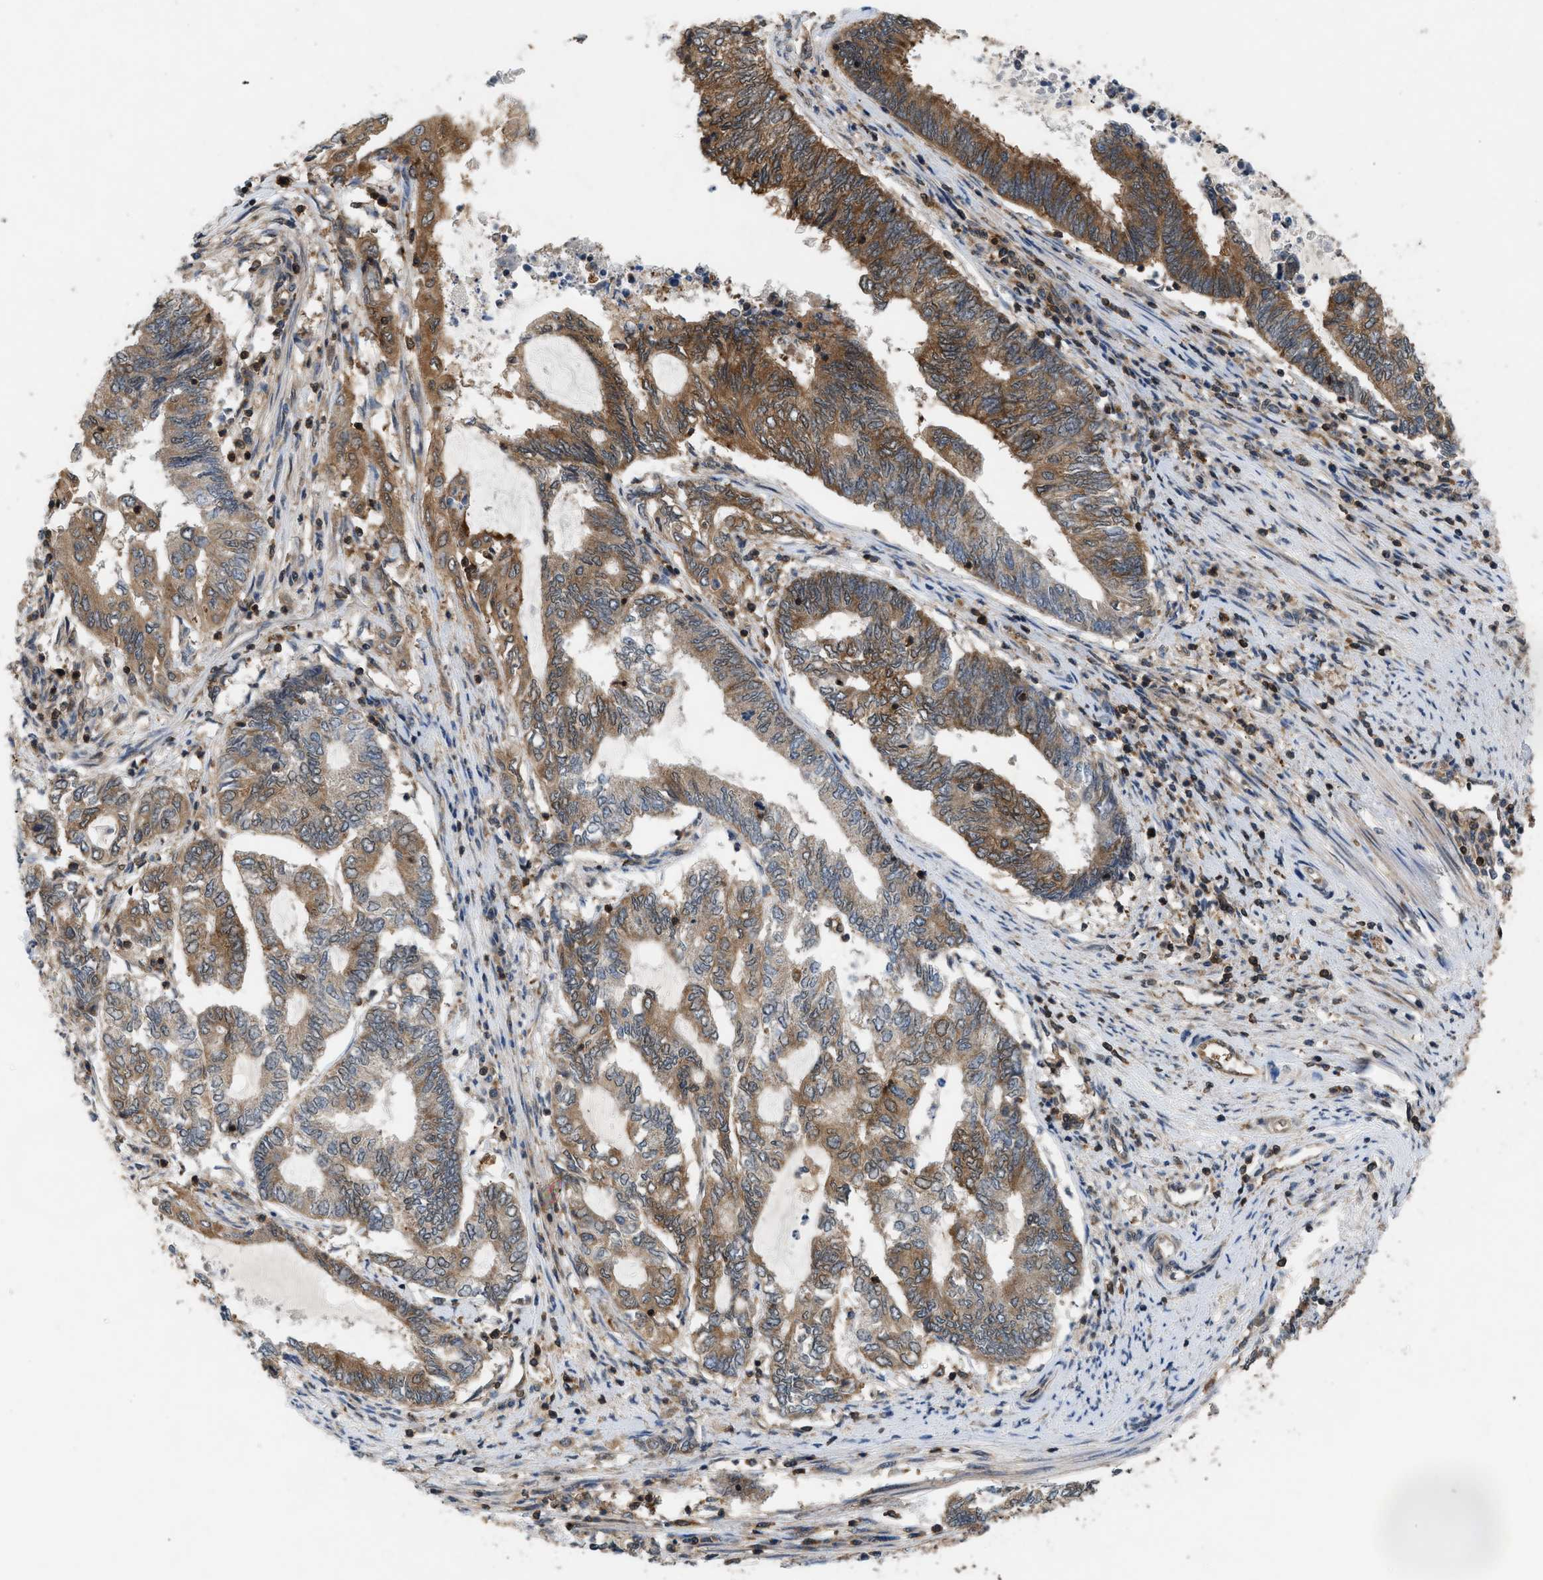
{"staining": {"intensity": "moderate", "quantity": "25%-75%", "location": "cytoplasmic/membranous"}, "tissue": "endometrial cancer", "cell_type": "Tumor cells", "image_type": "cancer", "snomed": [{"axis": "morphology", "description": "Adenocarcinoma, NOS"}, {"axis": "topography", "description": "Uterus"}, {"axis": "topography", "description": "Endometrium"}], "caption": "IHC histopathology image of endometrial cancer (adenocarcinoma) stained for a protein (brown), which displays medium levels of moderate cytoplasmic/membranous expression in approximately 25%-75% of tumor cells.", "gene": "OXSR1", "patient": {"sex": "female", "age": 70}}